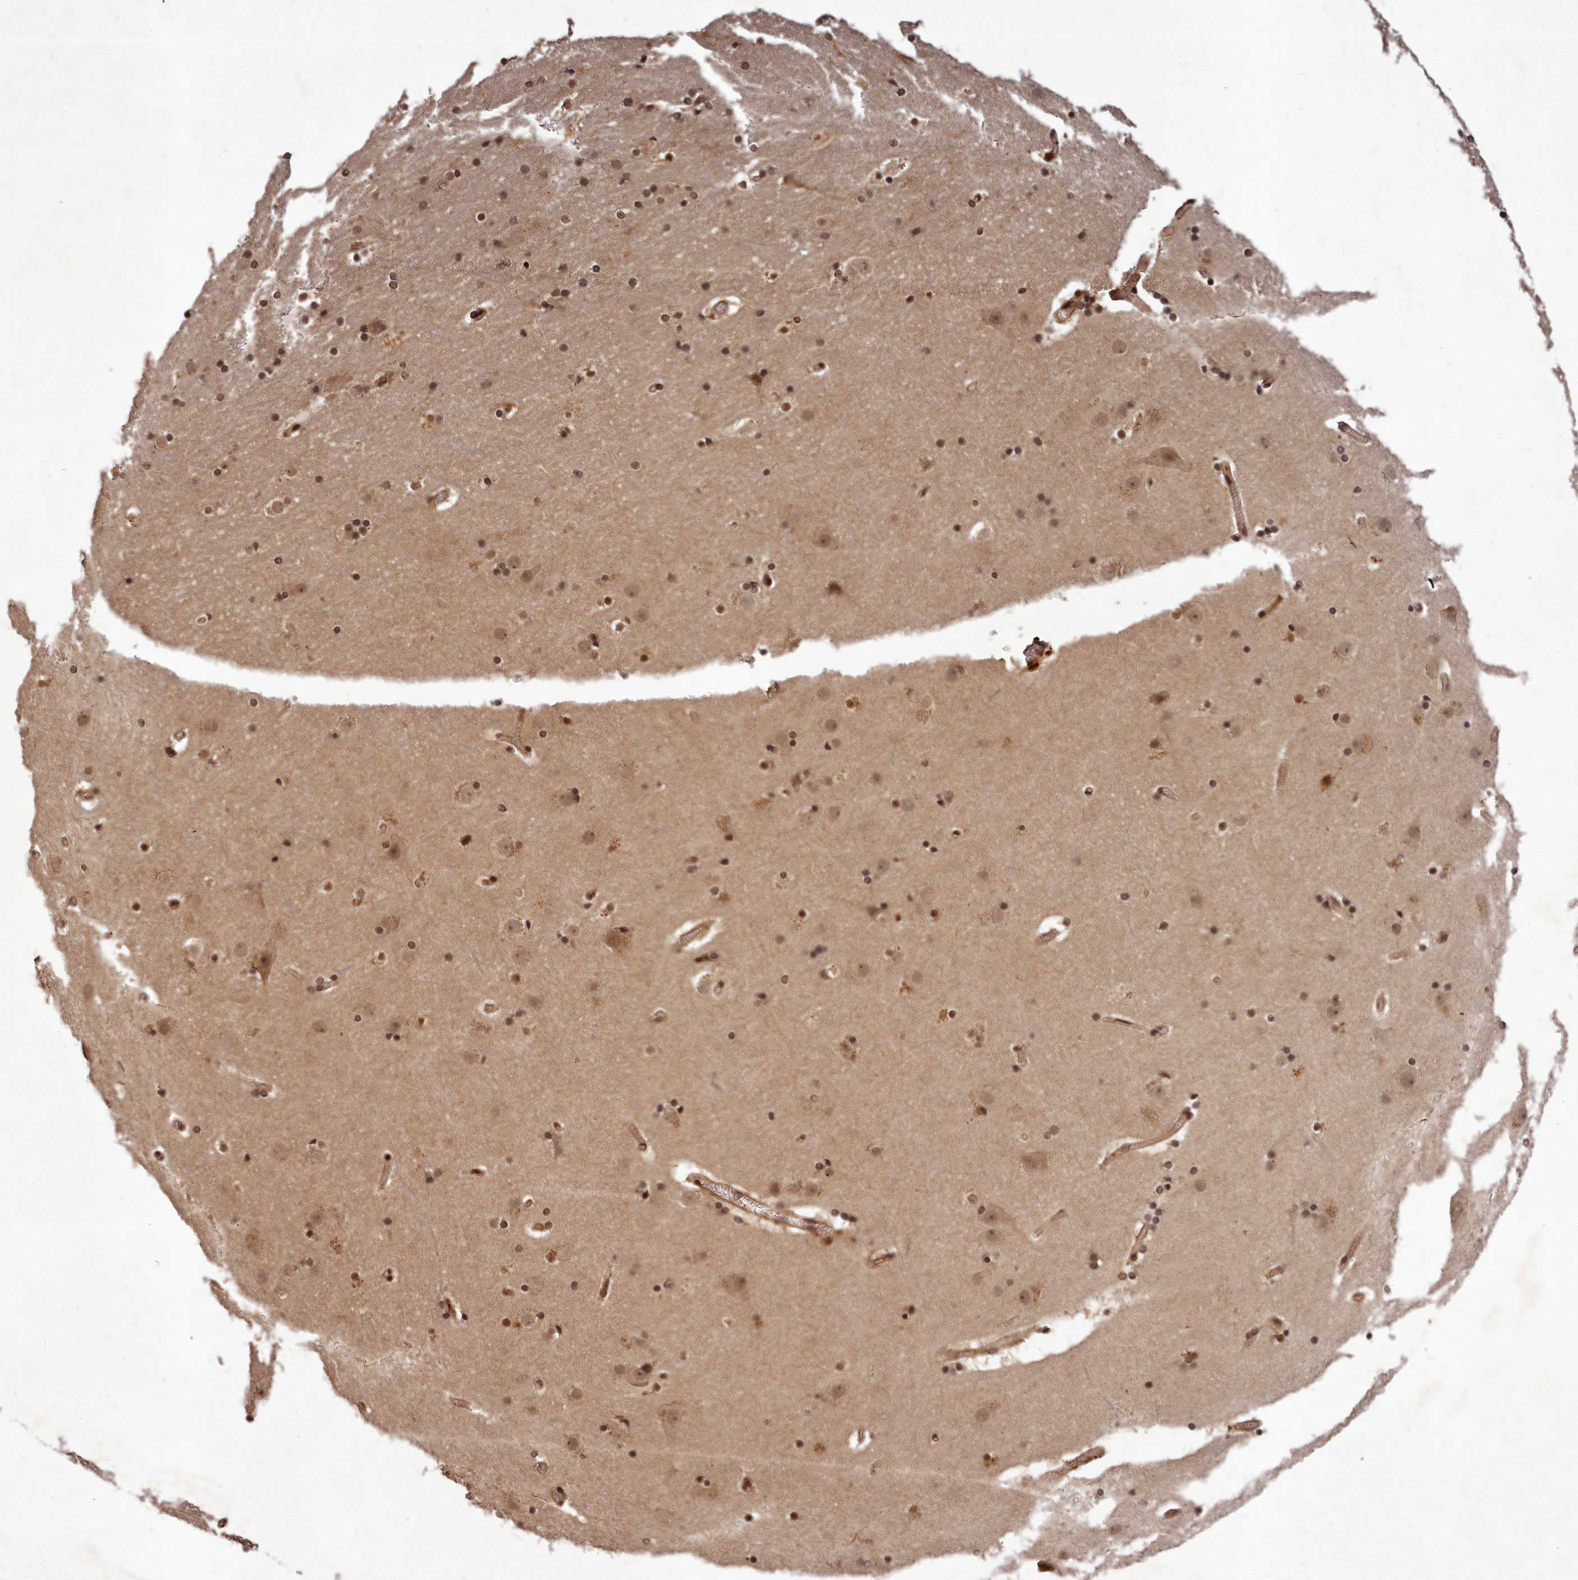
{"staining": {"intensity": "strong", "quantity": ">75%", "location": "nuclear"}, "tissue": "cerebral cortex", "cell_type": "Endothelial cells", "image_type": "normal", "snomed": [{"axis": "morphology", "description": "Normal tissue, NOS"}, {"axis": "topography", "description": "Cerebral cortex"}], "caption": "Human cerebral cortex stained with a brown dye reveals strong nuclear positive expression in about >75% of endothelial cells.", "gene": "SRMS", "patient": {"sex": "male", "age": 57}}